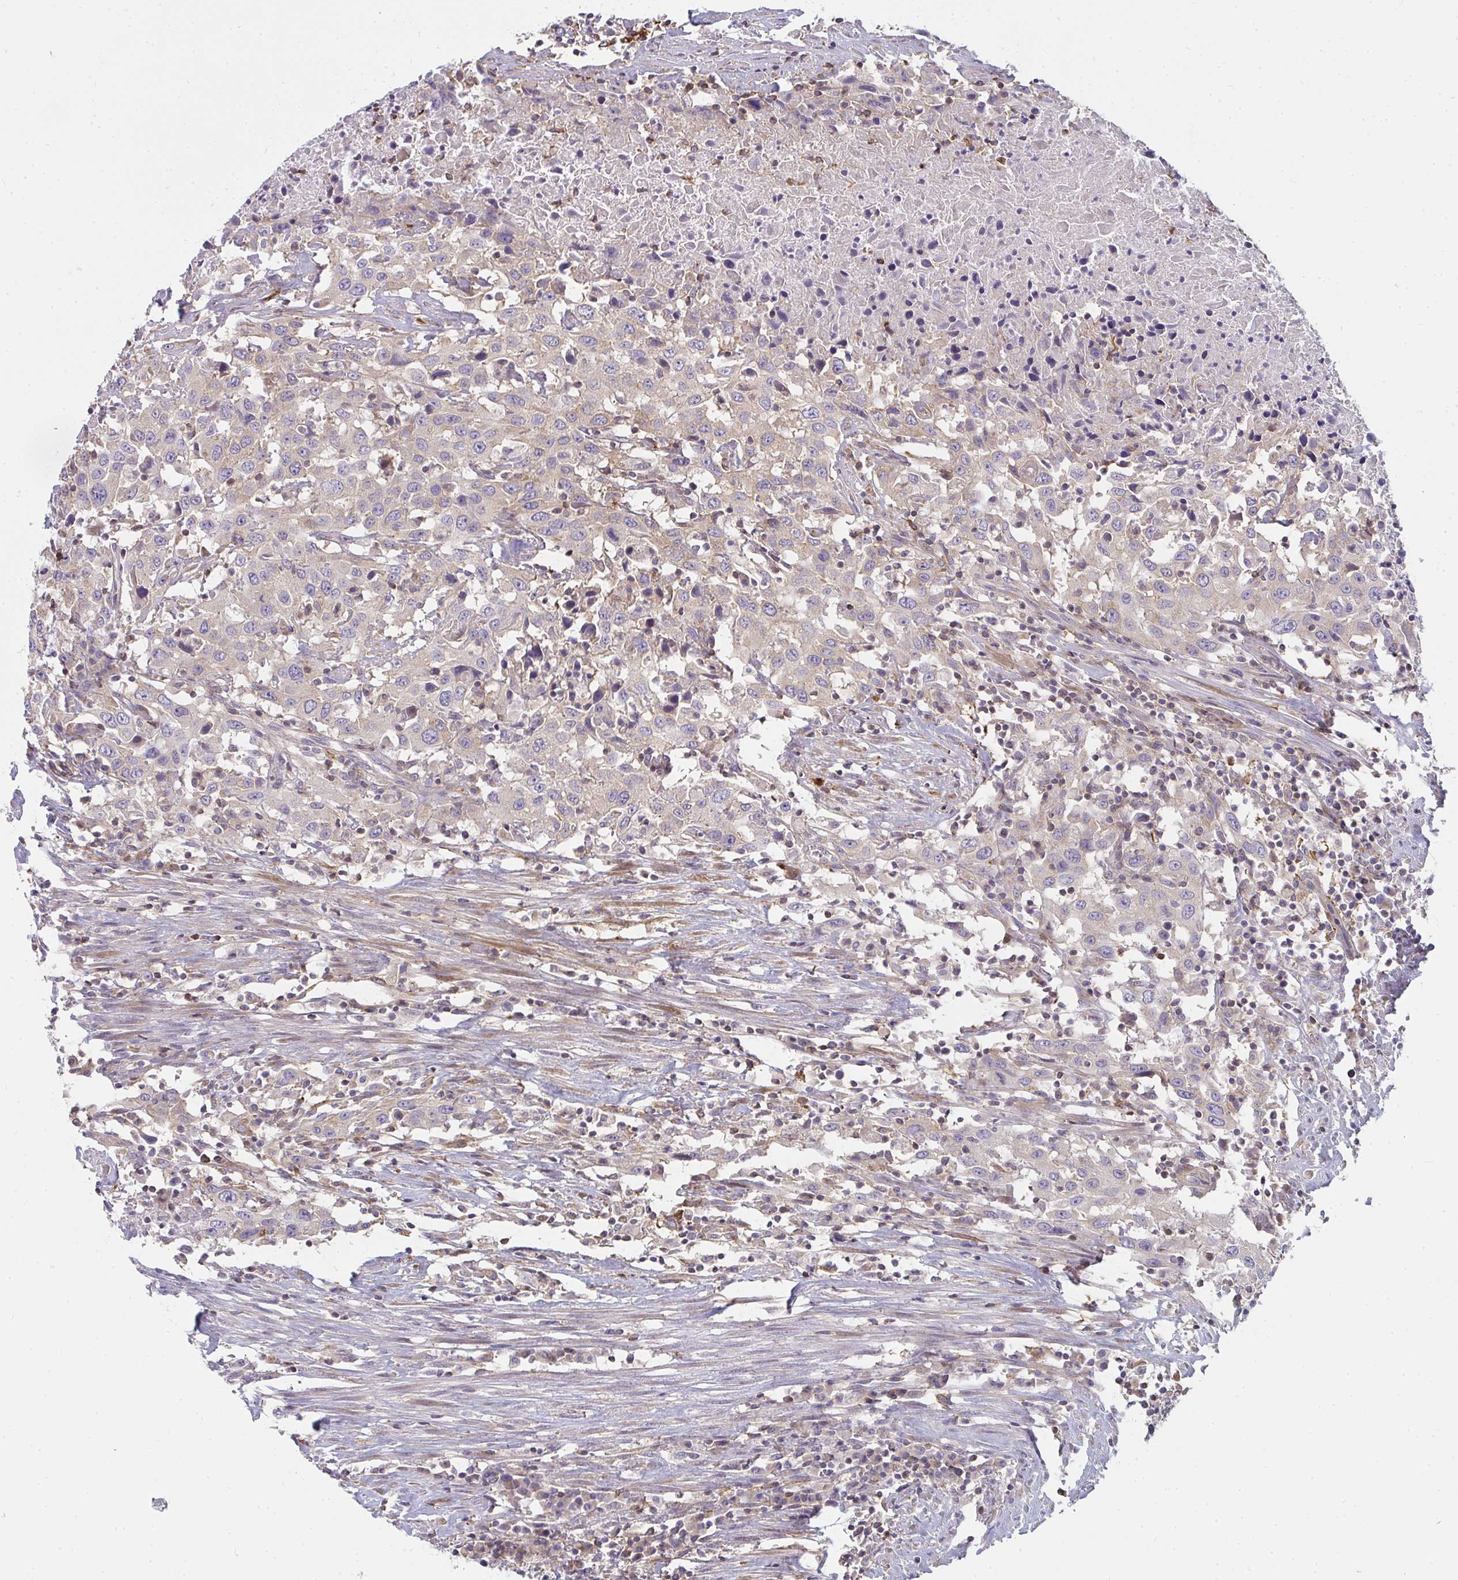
{"staining": {"intensity": "negative", "quantity": "none", "location": "none"}, "tissue": "urothelial cancer", "cell_type": "Tumor cells", "image_type": "cancer", "snomed": [{"axis": "morphology", "description": "Urothelial carcinoma, High grade"}, {"axis": "topography", "description": "Urinary bladder"}], "caption": "This histopathology image is of urothelial cancer stained with IHC to label a protein in brown with the nuclei are counter-stained blue. There is no positivity in tumor cells.", "gene": "CSF3R", "patient": {"sex": "male", "age": 61}}